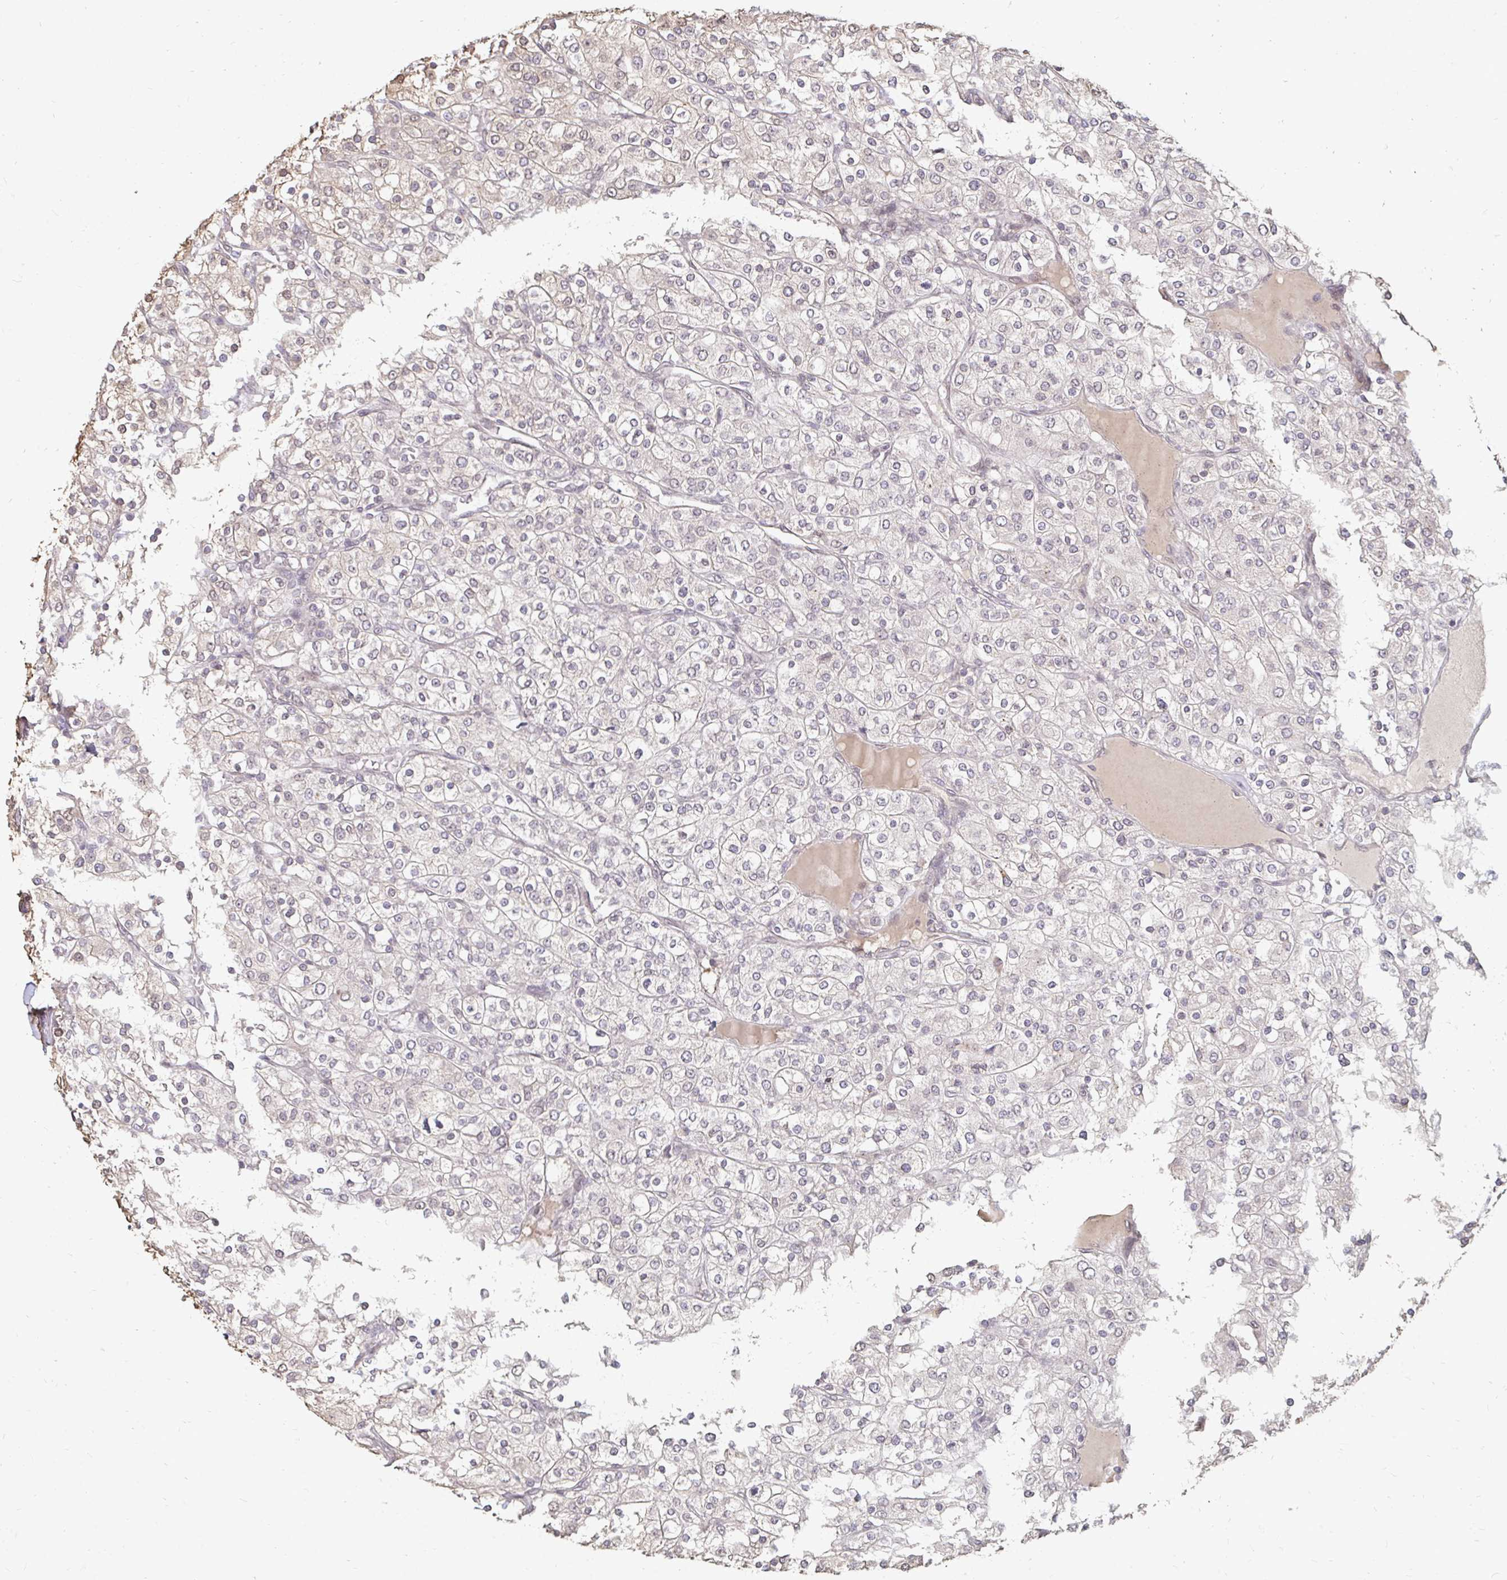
{"staining": {"intensity": "negative", "quantity": "none", "location": "none"}, "tissue": "renal cancer", "cell_type": "Tumor cells", "image_type": "cancer", "snomed": [{"axis": "morphology", "description": "Adenocarcinoma, NOS"}, {"axis": "topography", "description": "Kidney"}], "caption": "Immunohistochemical staining of human adenocarcinoma (renal) shows no significant positivity in tumor cells.", "gene": "GPC5", "patient": {"sex": "male", "age": 80}}